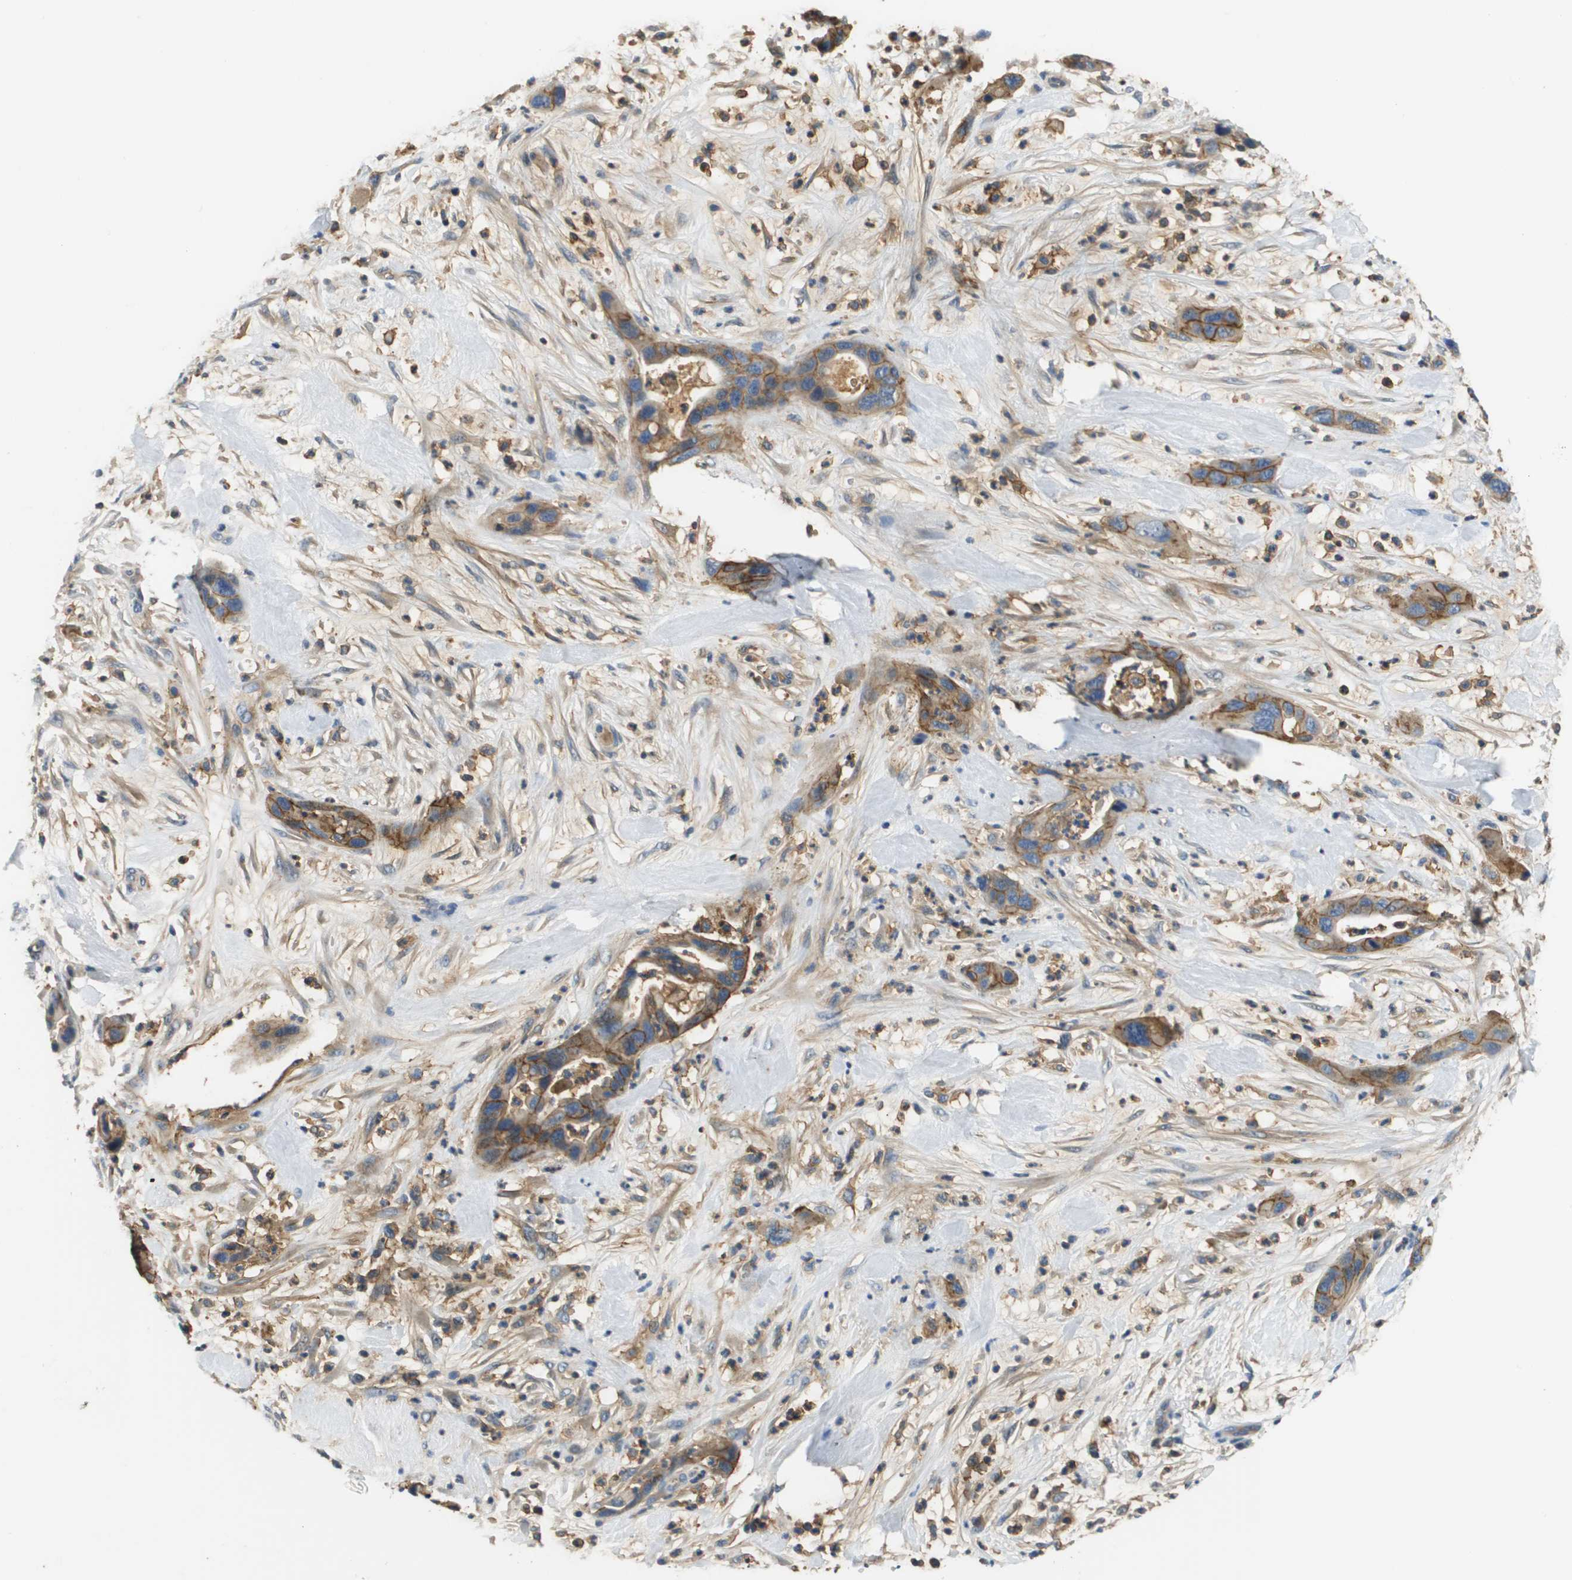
{"staining": {"intensity": "moderate", "quantity": ">75%", "location": "cytoplasmic/membranous"}, "tissue": "pancreatic cancer", "cell_type": "Tumor cells", "image_type": "cancer", "snomed": [{"axis": "morphology", "description": "Adenocarcinoma, NOS"}, {"axis": "topography", "description": "Pancreas"}], "caption": "Brown immunohistochemical staining in pancreatic cancer demonstrates moderate cytoplasmic/membranous staining in about >75% of tumor cells.", "gene": "SLC16A3", "patient": {"sex": "female", "age": 71}}